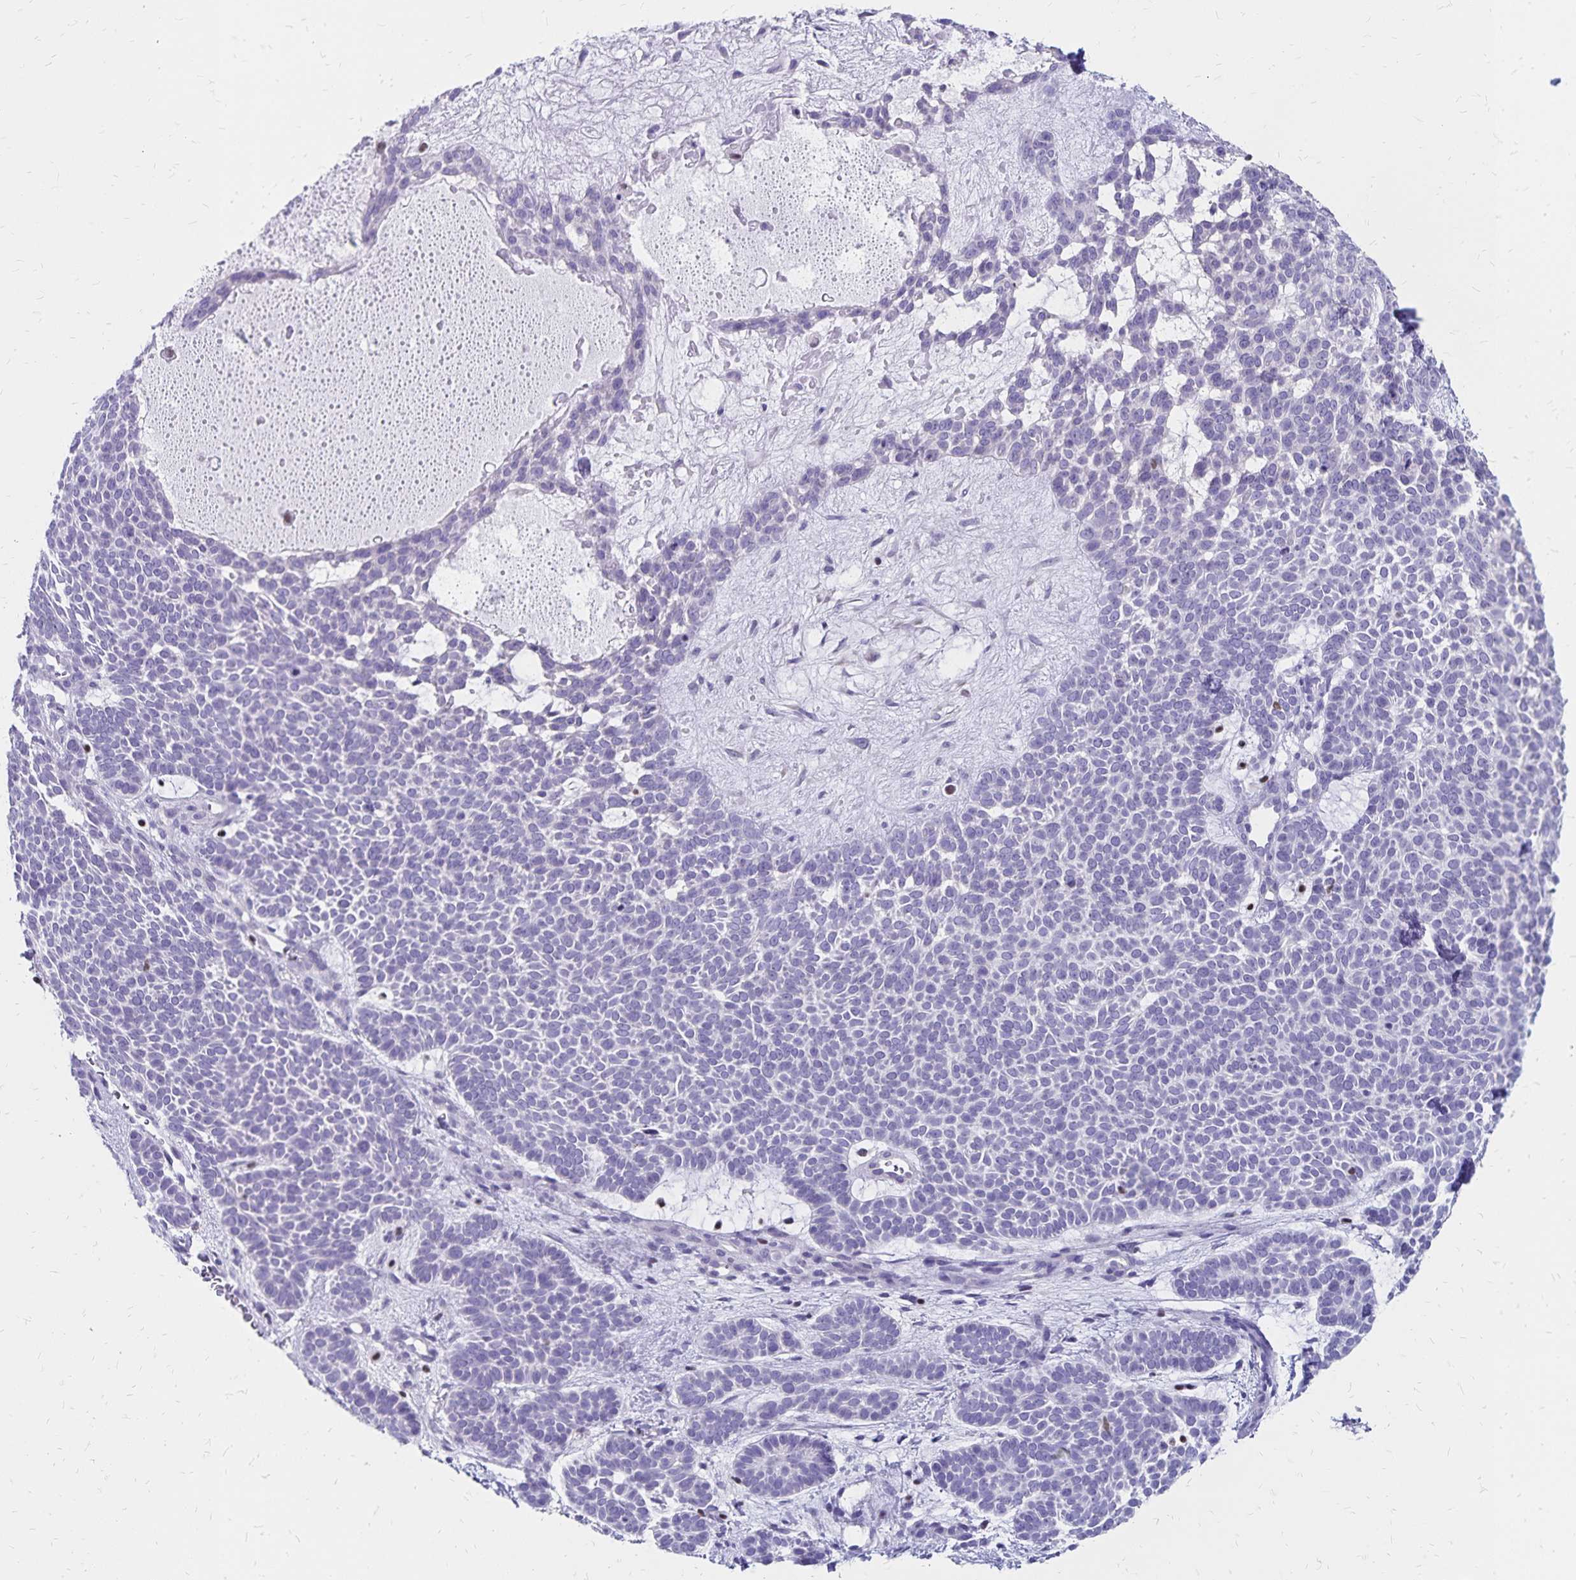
{"staining": {"intensity": "negative", "quantity": "none", "location": "none"}, "tissue": "skin cancer", "cell_type": "Tumor cells", "image_type": "cancer", "snomed": [{"axis": "morphology", "description": "Basal cell carcinoma"}, {"axis": "topography", "description": "Skin"}], "caption": "Immunohistochemistry of human skin cancer shows no staining in tumor cells. Nuclei are stained in blue.", "gene": "IKZF1", "patient": {"sex": "female", "age": 82}}